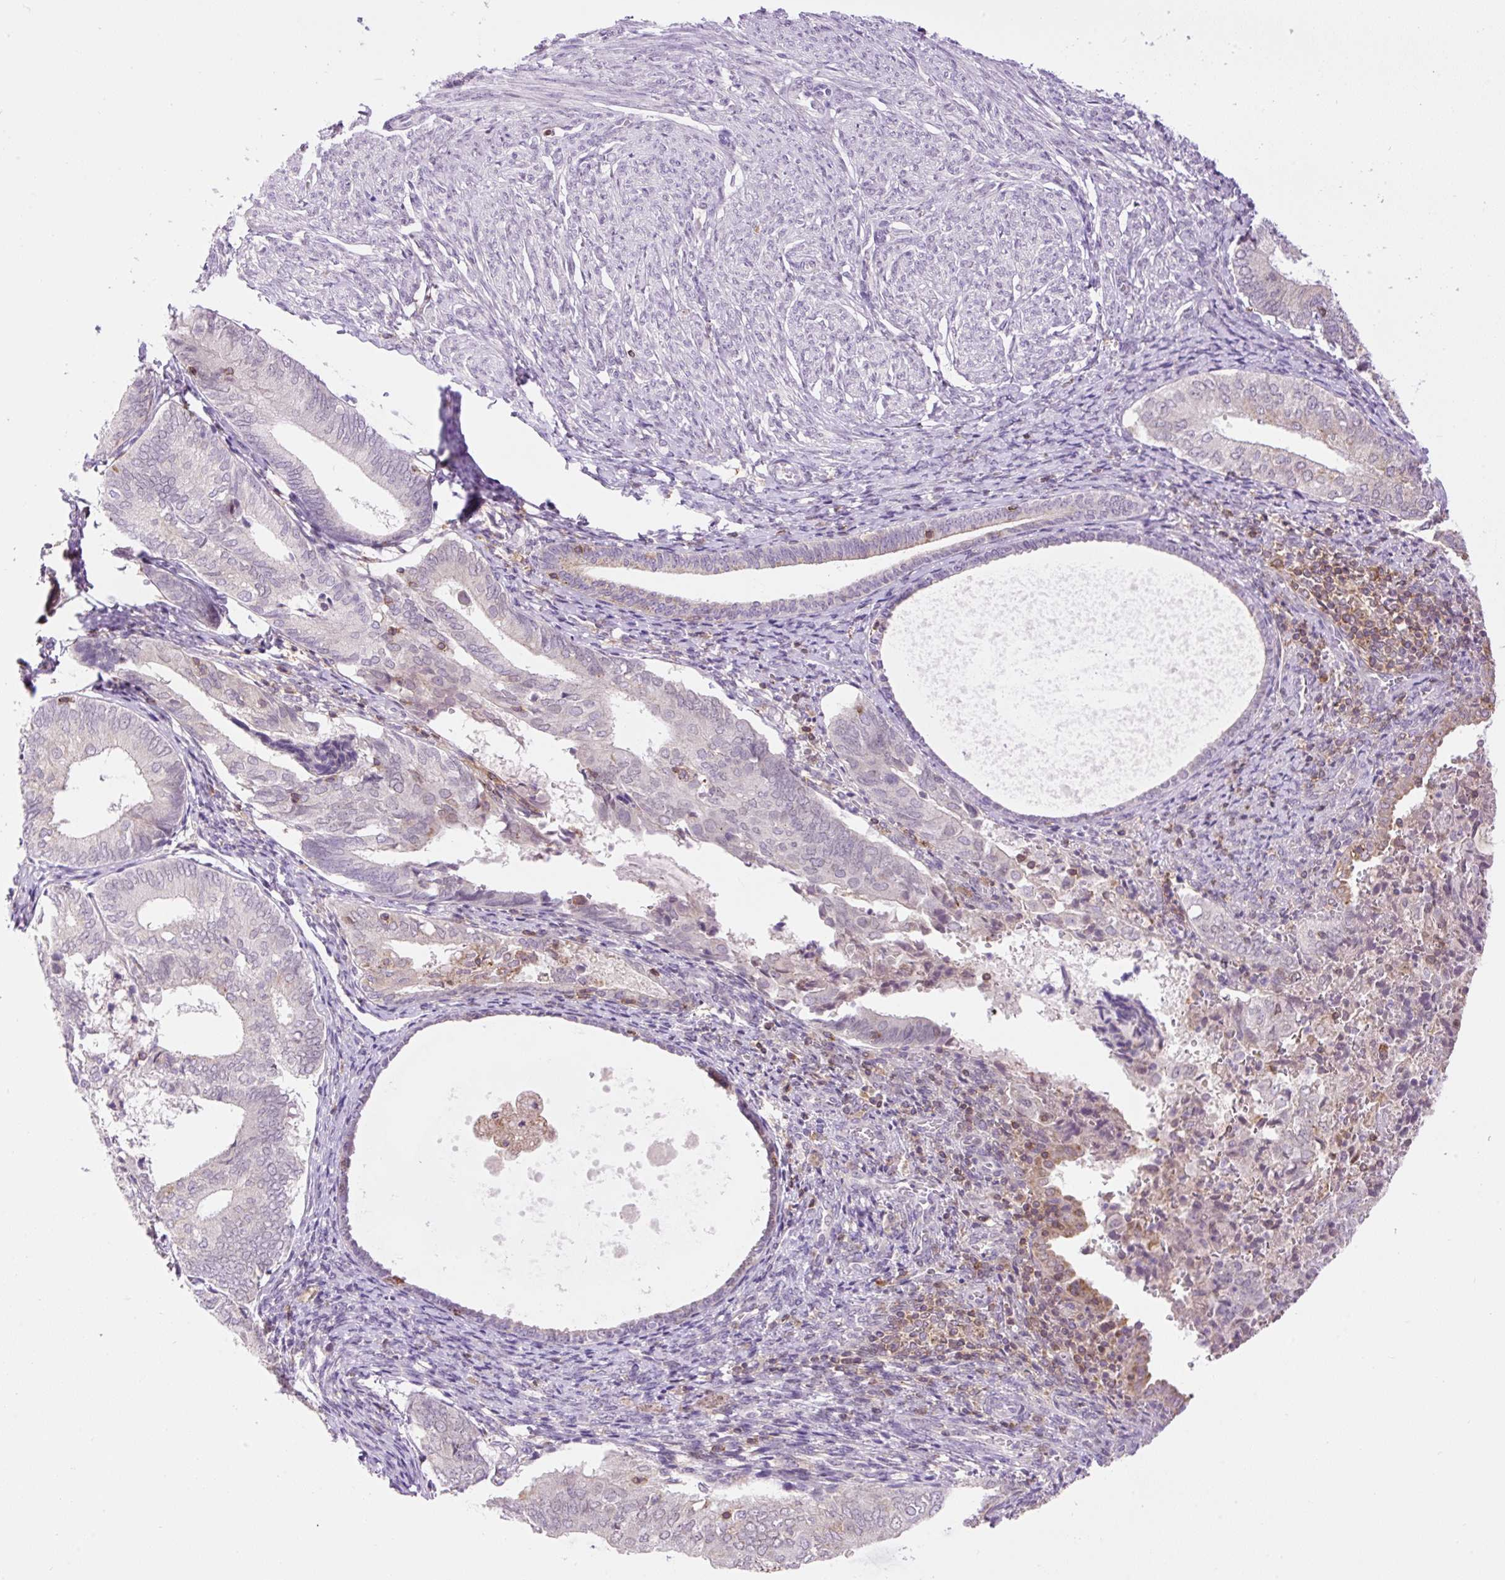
{"staining": {"intensity": "weak", "quantity": "<25%", "location": "cytoplasmic/membranous"}, "tissue": "endometrial cancer", "cell_type": "Tumor cells", "image_type": "cancer", "snomed": [{"axis": "morphology", "description": "Adenocarcinoma, NOS"}, {"axis": "topography", "description": "Endometrium"}], "caption": "Human endometrial adenocarcinoma stained for a protein using IHC exhibits no staining in tumor cells.", "gene": "CARD11", "patient": {"sex": "female", "age": 87}}